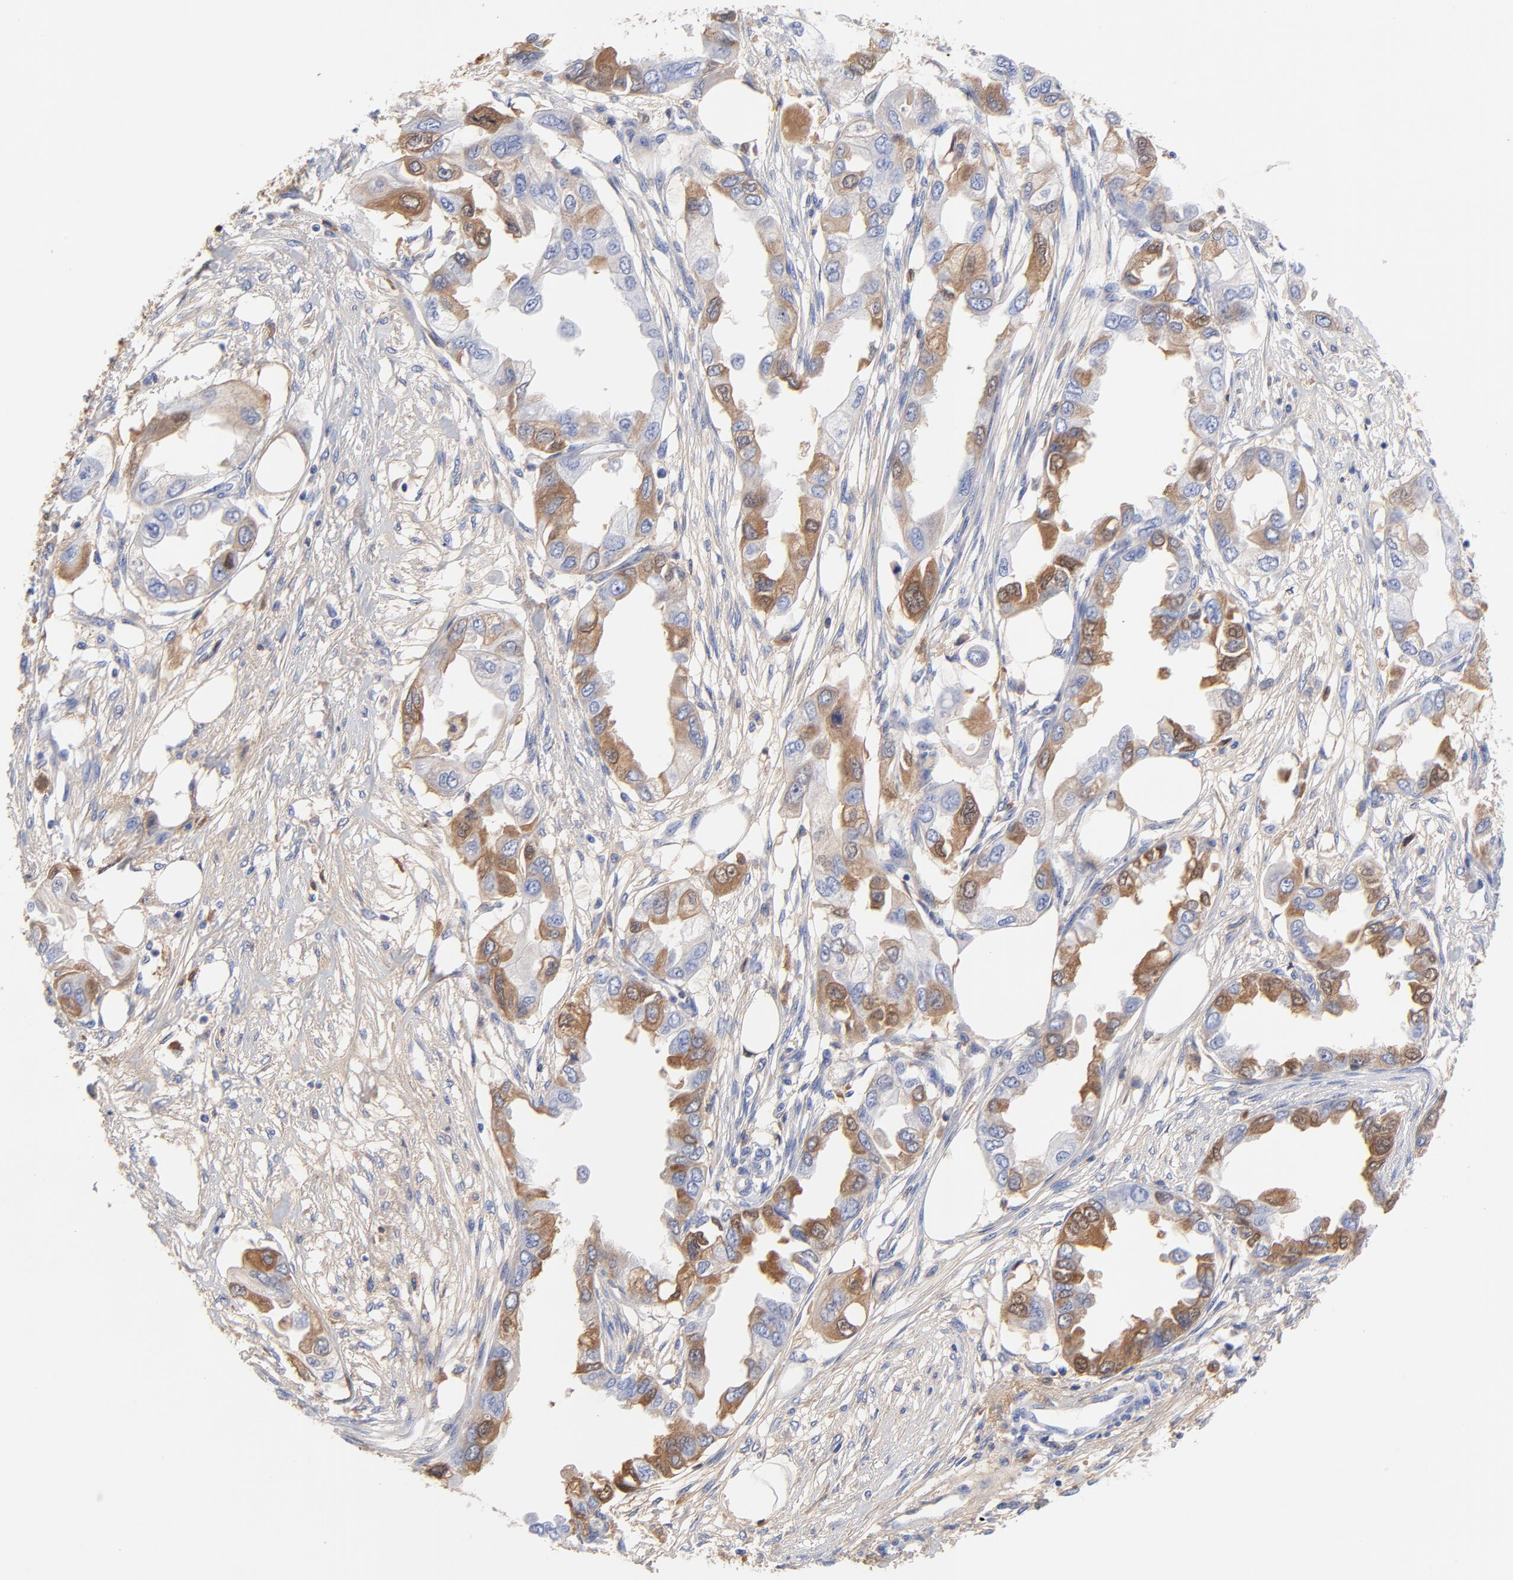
{"staining": {"intensity": "weak", "quantity": "25%-75%", "location": "cytoplasmic/membranous,nuclear"}, "tissue": "endometrial cancer", "cell_type": "Tumor cells", "image_type": "cancer", "snomed": [{"axis": "morphology", "description": "Adenocarcinoma, NOS"}, {"axis": "topography", "description": "Endometrium"}], "caption": "Protein positivity by immunohistochemistry shows weak cytoplasmic/membranous and nuclear expression in about 25%-75% of tumor cells in endometrial adenocarcinoma. Immunohistochemistry (ihc) stains the protein of interest in brown and the nuclei are stained blue.", "gene": "IGLV3-10", "patient": {"sex": "female", "age": 67}}